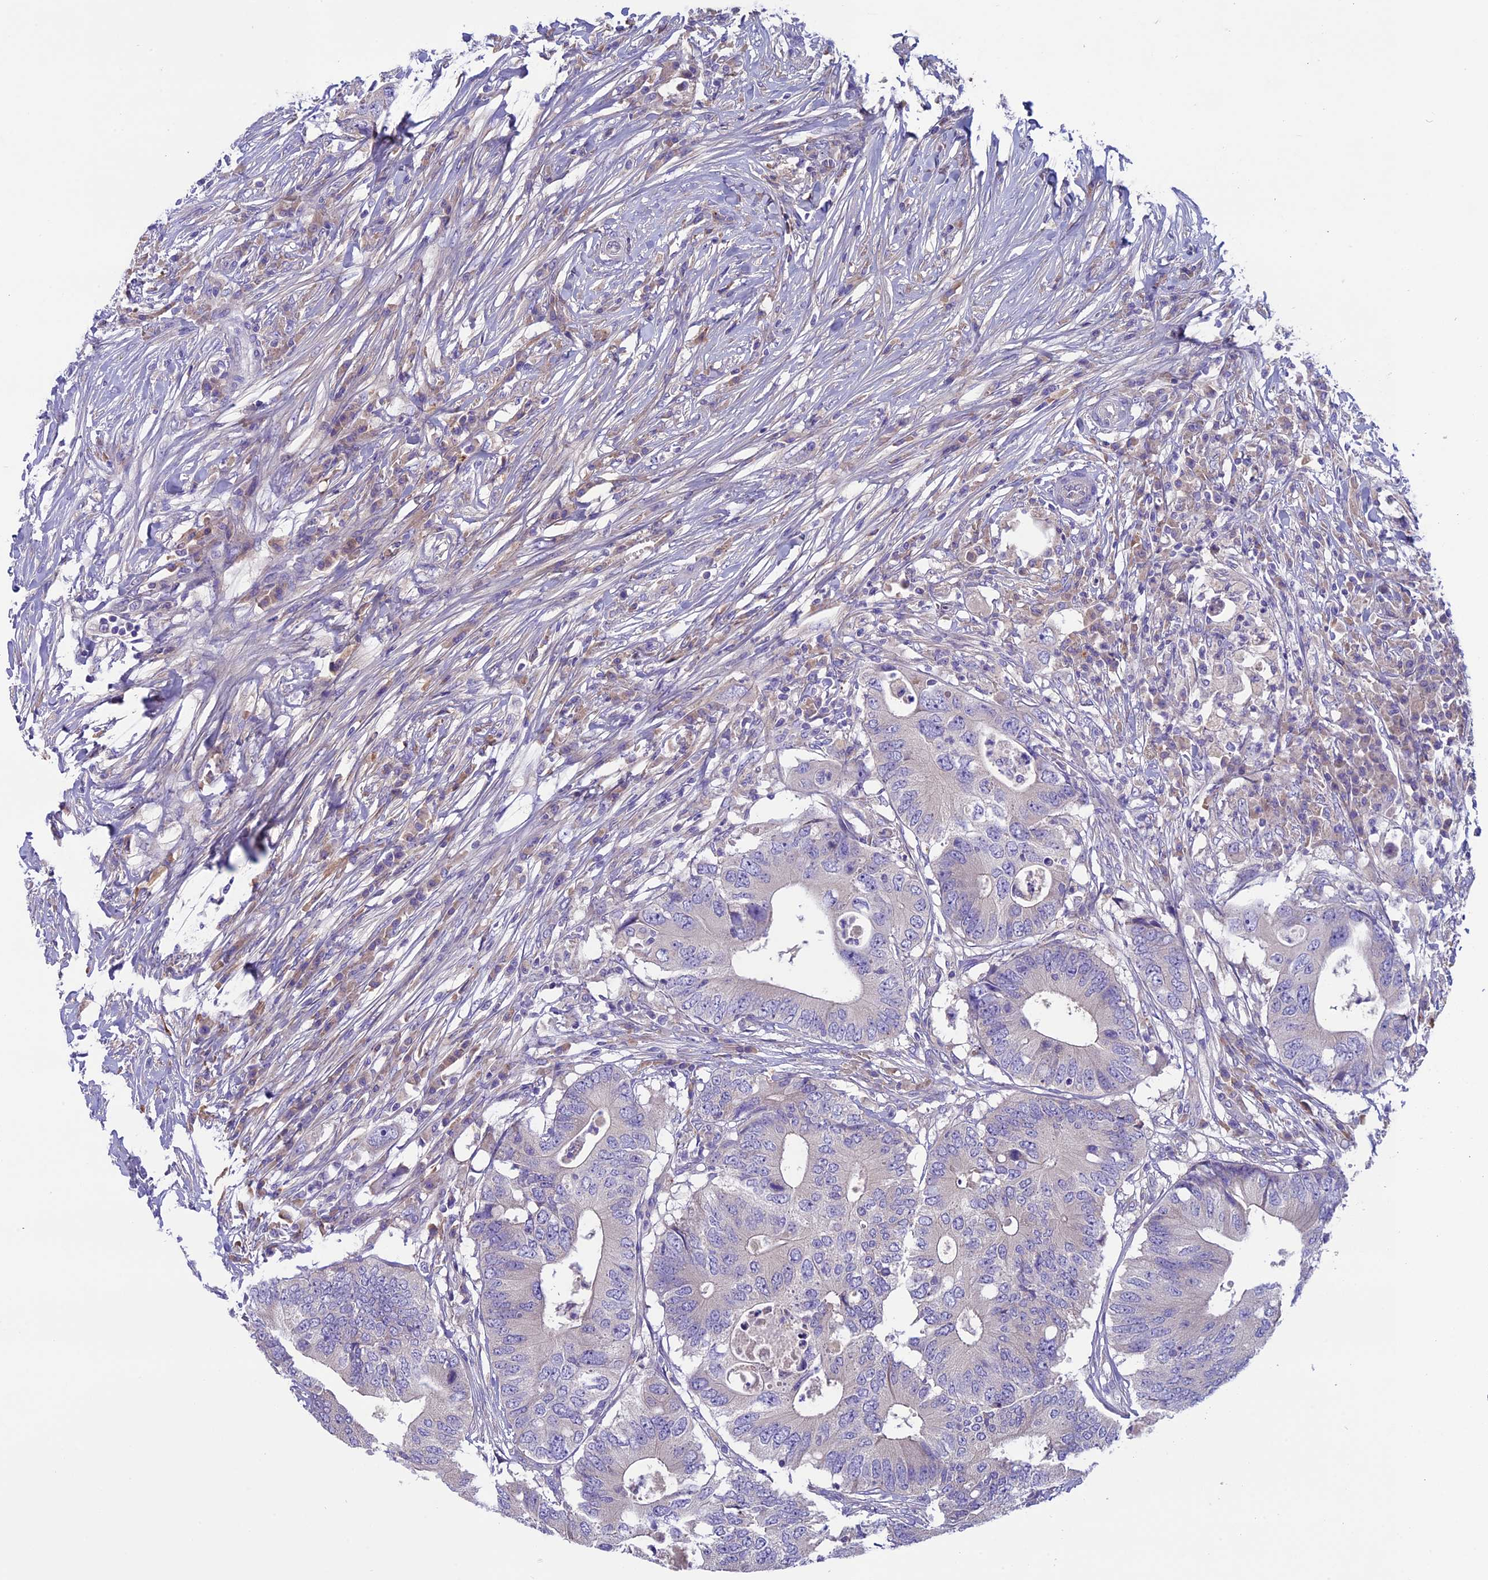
{"staining": {"intensity": "negative", "quantity": "none", "location": "none"}, "tissue": "colorectal cancer", "cell_type": "Tumor cells", "image_type": "cancer", "snomed": [{"axis": "morphology", "description": "Adenocarcinoma, NOS"}, {"axis": "topography", "description": "Colon"}], "caption": "DAB immunohistochemical staining of adenocarcinoma (colorectal) exhibits no significant positivity in tumor cells.", "gene": "DCTN5", "patient": {"sex": "male", "age": 71}}